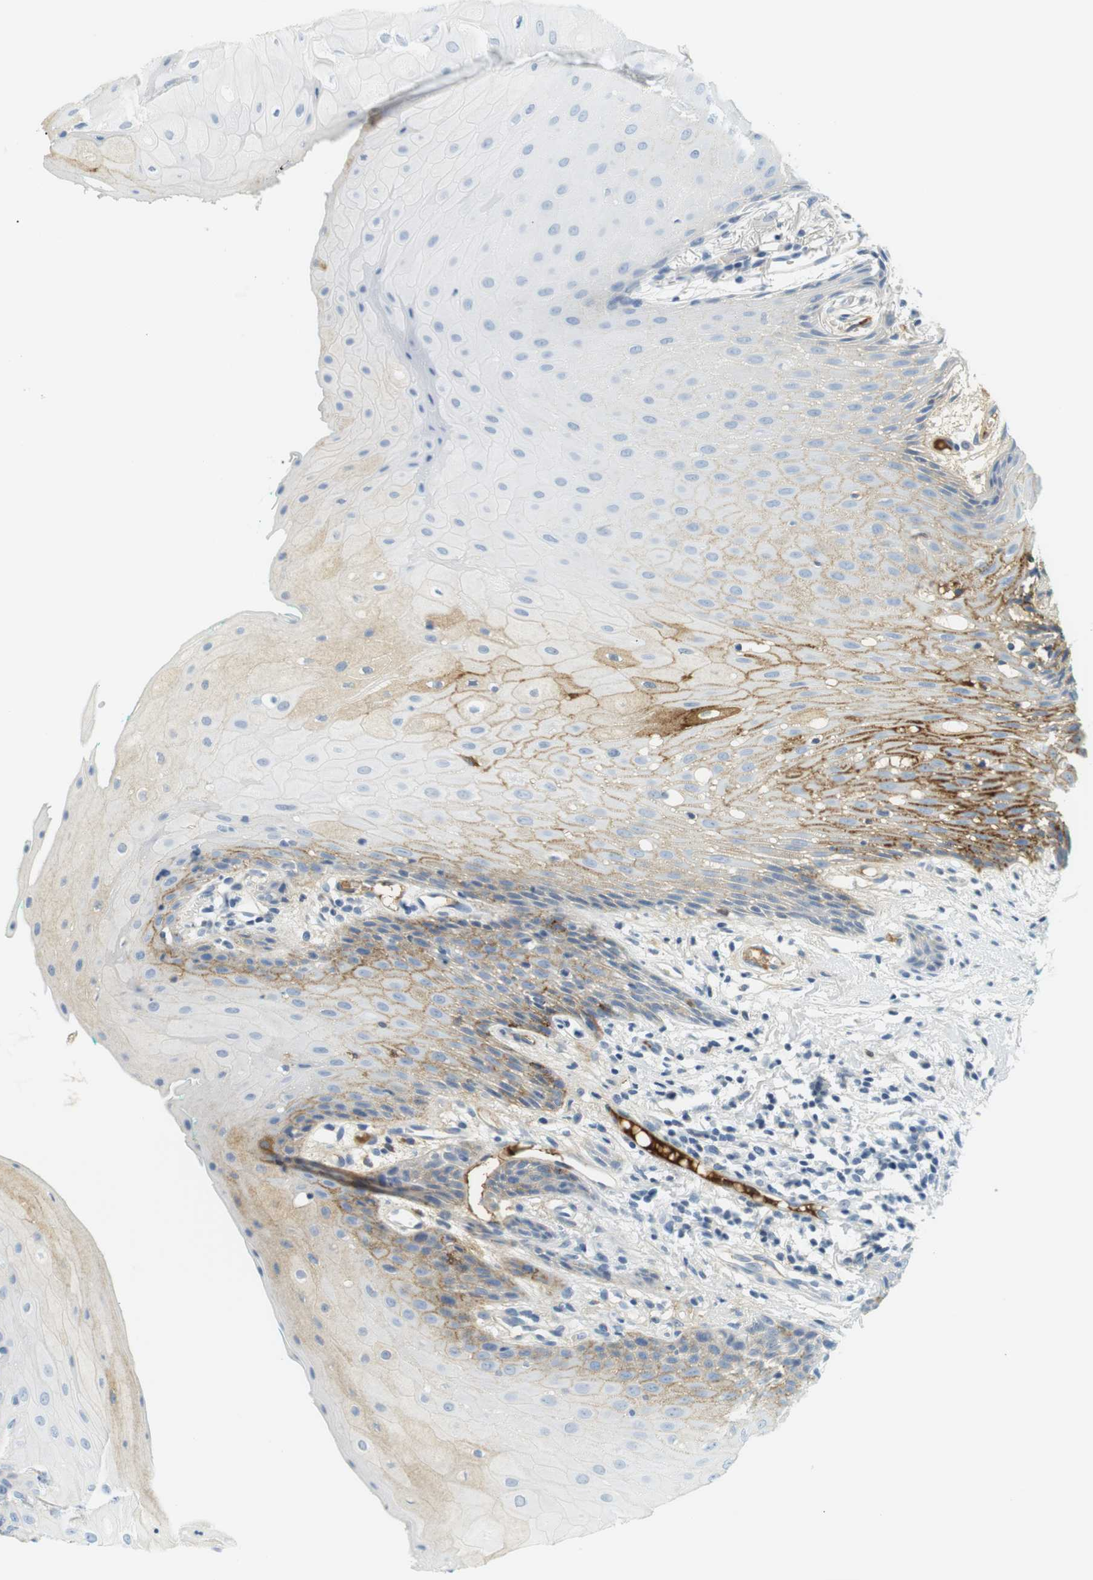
{"staining": {"intensity": "moderate", "quantity": "25%-75%", "location": "cytoplasmic/membranous"}, "tissue": "oral mucosa", "cell_type": "Squamous epithelial cells", "image_type": "normal", "snomed": [{"axis": "morphology", "description": "Normal tissue, NOS"}, {"axis": "morphology", "description": "Squamous cell carcinoma, NOS"}, {"axis": "topography", "description": "Oral tissue"}, {"axis": "topography", "description": "Salivary gland"}, {"axis": "topography", "description": "Head-Neck"}], "caption": "Protein expression by immunohistochemistry (IHC) displays moderate cytoplasmic/membranous expression in about 25%-75% of squamous epithelial cells in benign oral mucosa. The protein of interest is shown in brown color, while the nuclei are stained blue.", "gene": "APOB", "patient": {"sex": "female", "age": 62}}